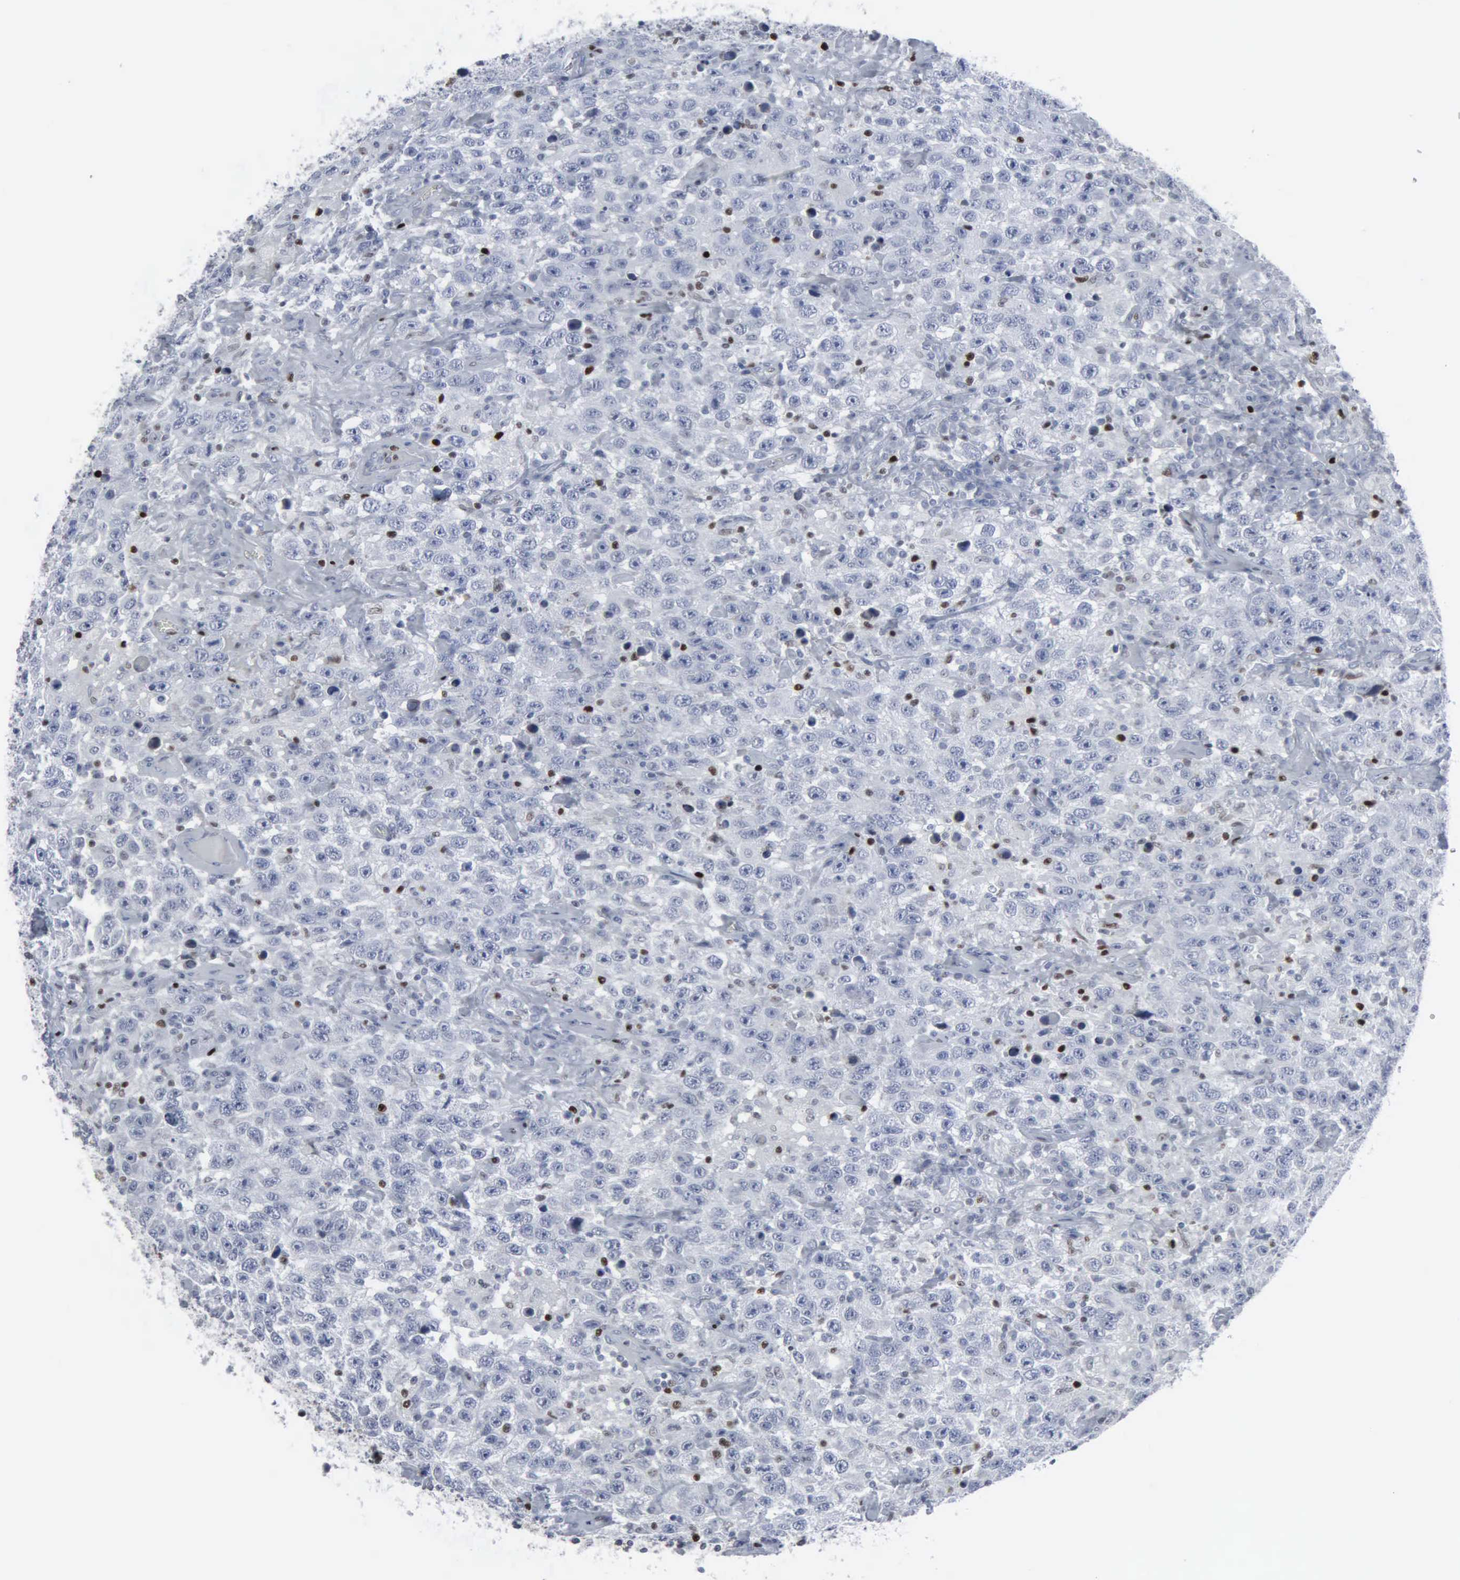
{"staining": {"intensity": "negative", "quantity": "none", "location": "none"}, "tissue": "testis cancer", "cell_type": "Tumor cells", "image_type": "cancer", "snomed": [{"axis": "morphology", "description": "Seminoma, NOS"}, {"axis": "topography", "description": "Testis"}], "caption": "The immunohistochemistry (IHC) micrograph has no significant positivity in tumor cells of testis seminoma tissue.", "gene": "CCND3", "patient": {"sex": "male", "age": 41}}